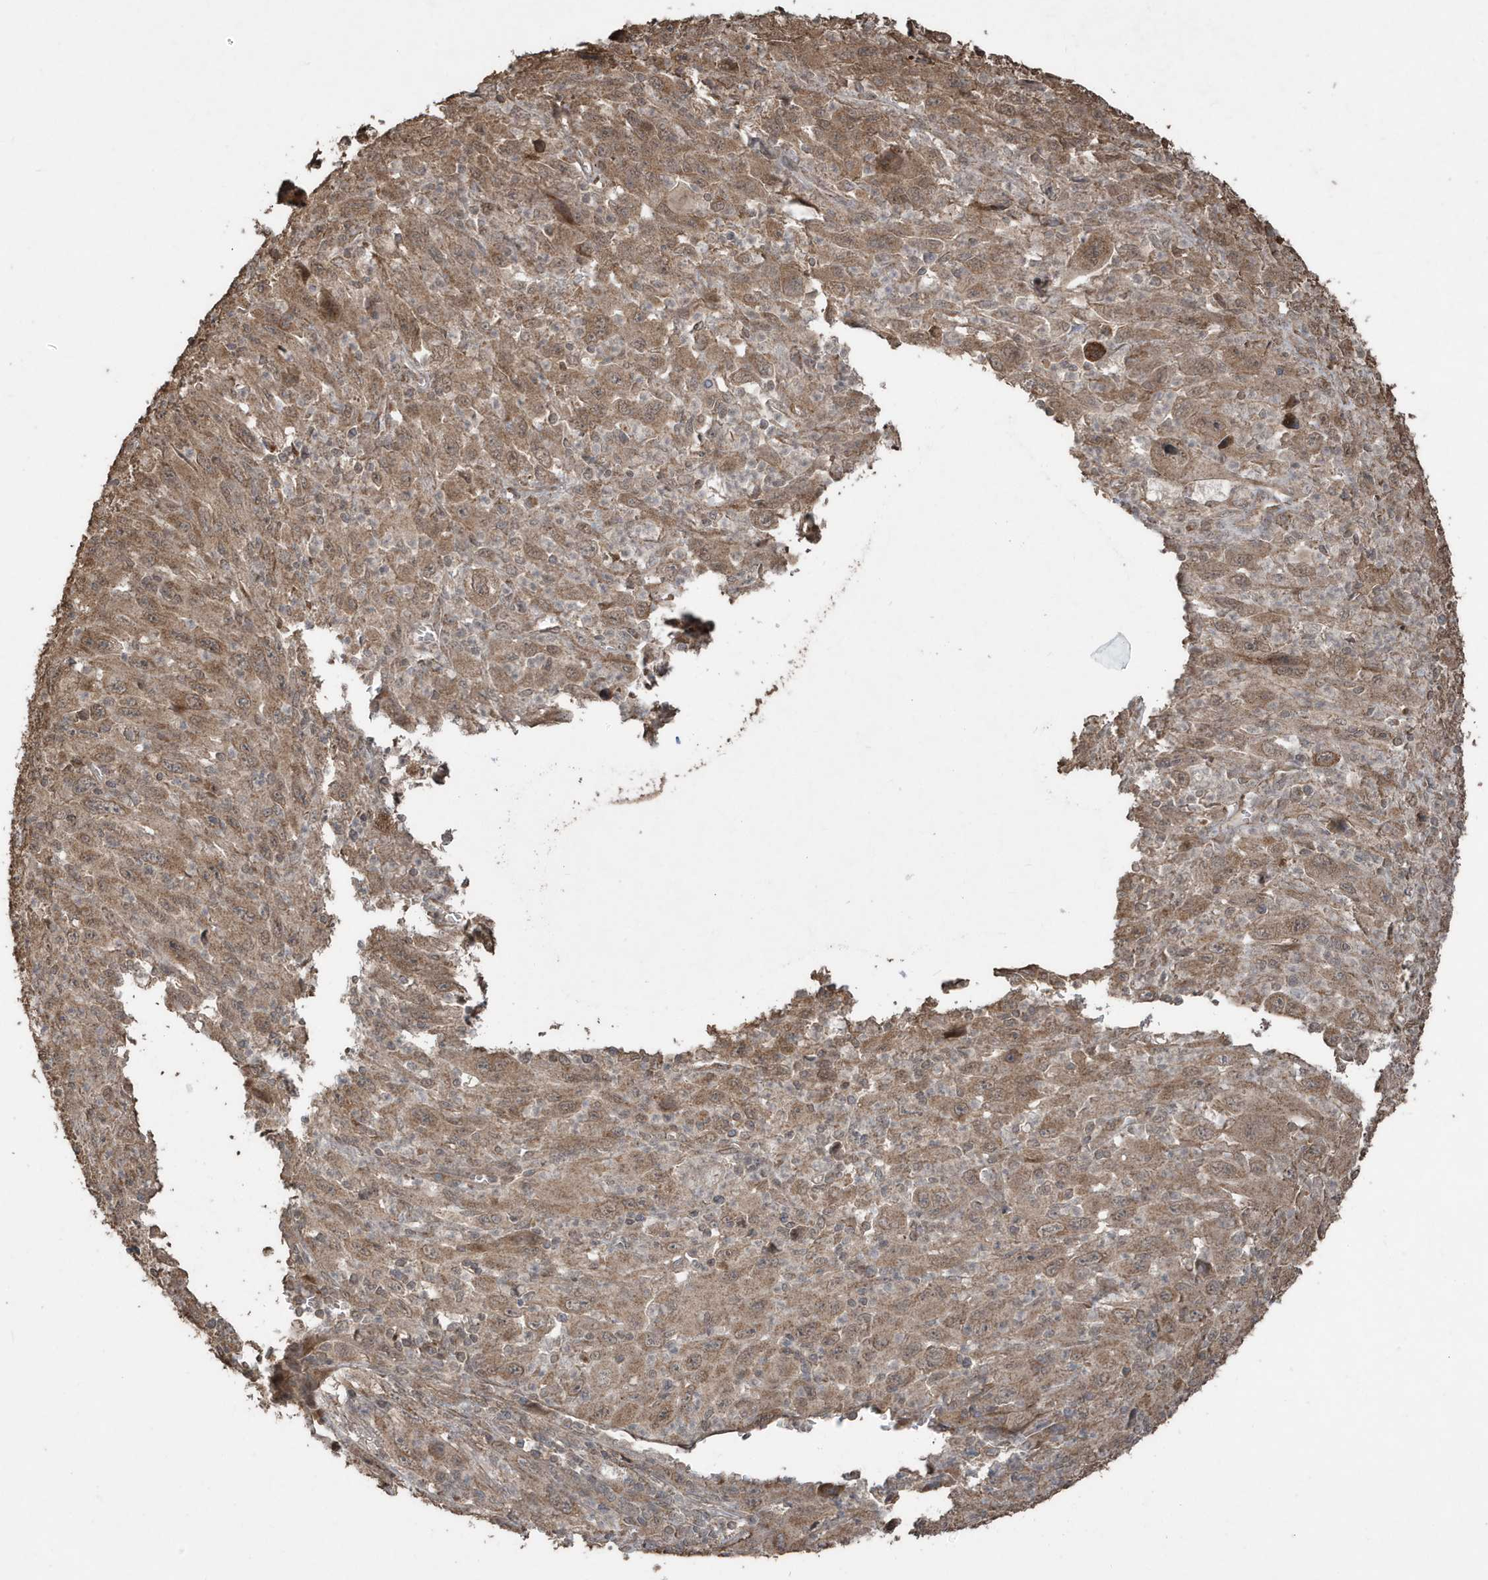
{"staining": {"intensity": "moderate", "quantity": ">75%", "location": "cytoplasmic/membranous"}, "tissue": "melanoma", "cell_type": "Tumor cells", "image_type": "cancer", "snomed": [{"axis": "morphology", "description": "Malignant melanoma, Metastatic site"}, {"axis": "topography", "description": "Skin"}], "caption": "High-magnification brightfield microscopy of malignant melanoma (metastatic site) stained with DAB (3,3'-diaminobenzidine) (brown) and counterstained with hematoxylin (blue). tumor cells exhibit moderate cytoplasmic/membranous expression is present in about>75% of cells.", "gene": "PAXBP1", "patient": {"sex": "female", "age": 56}}